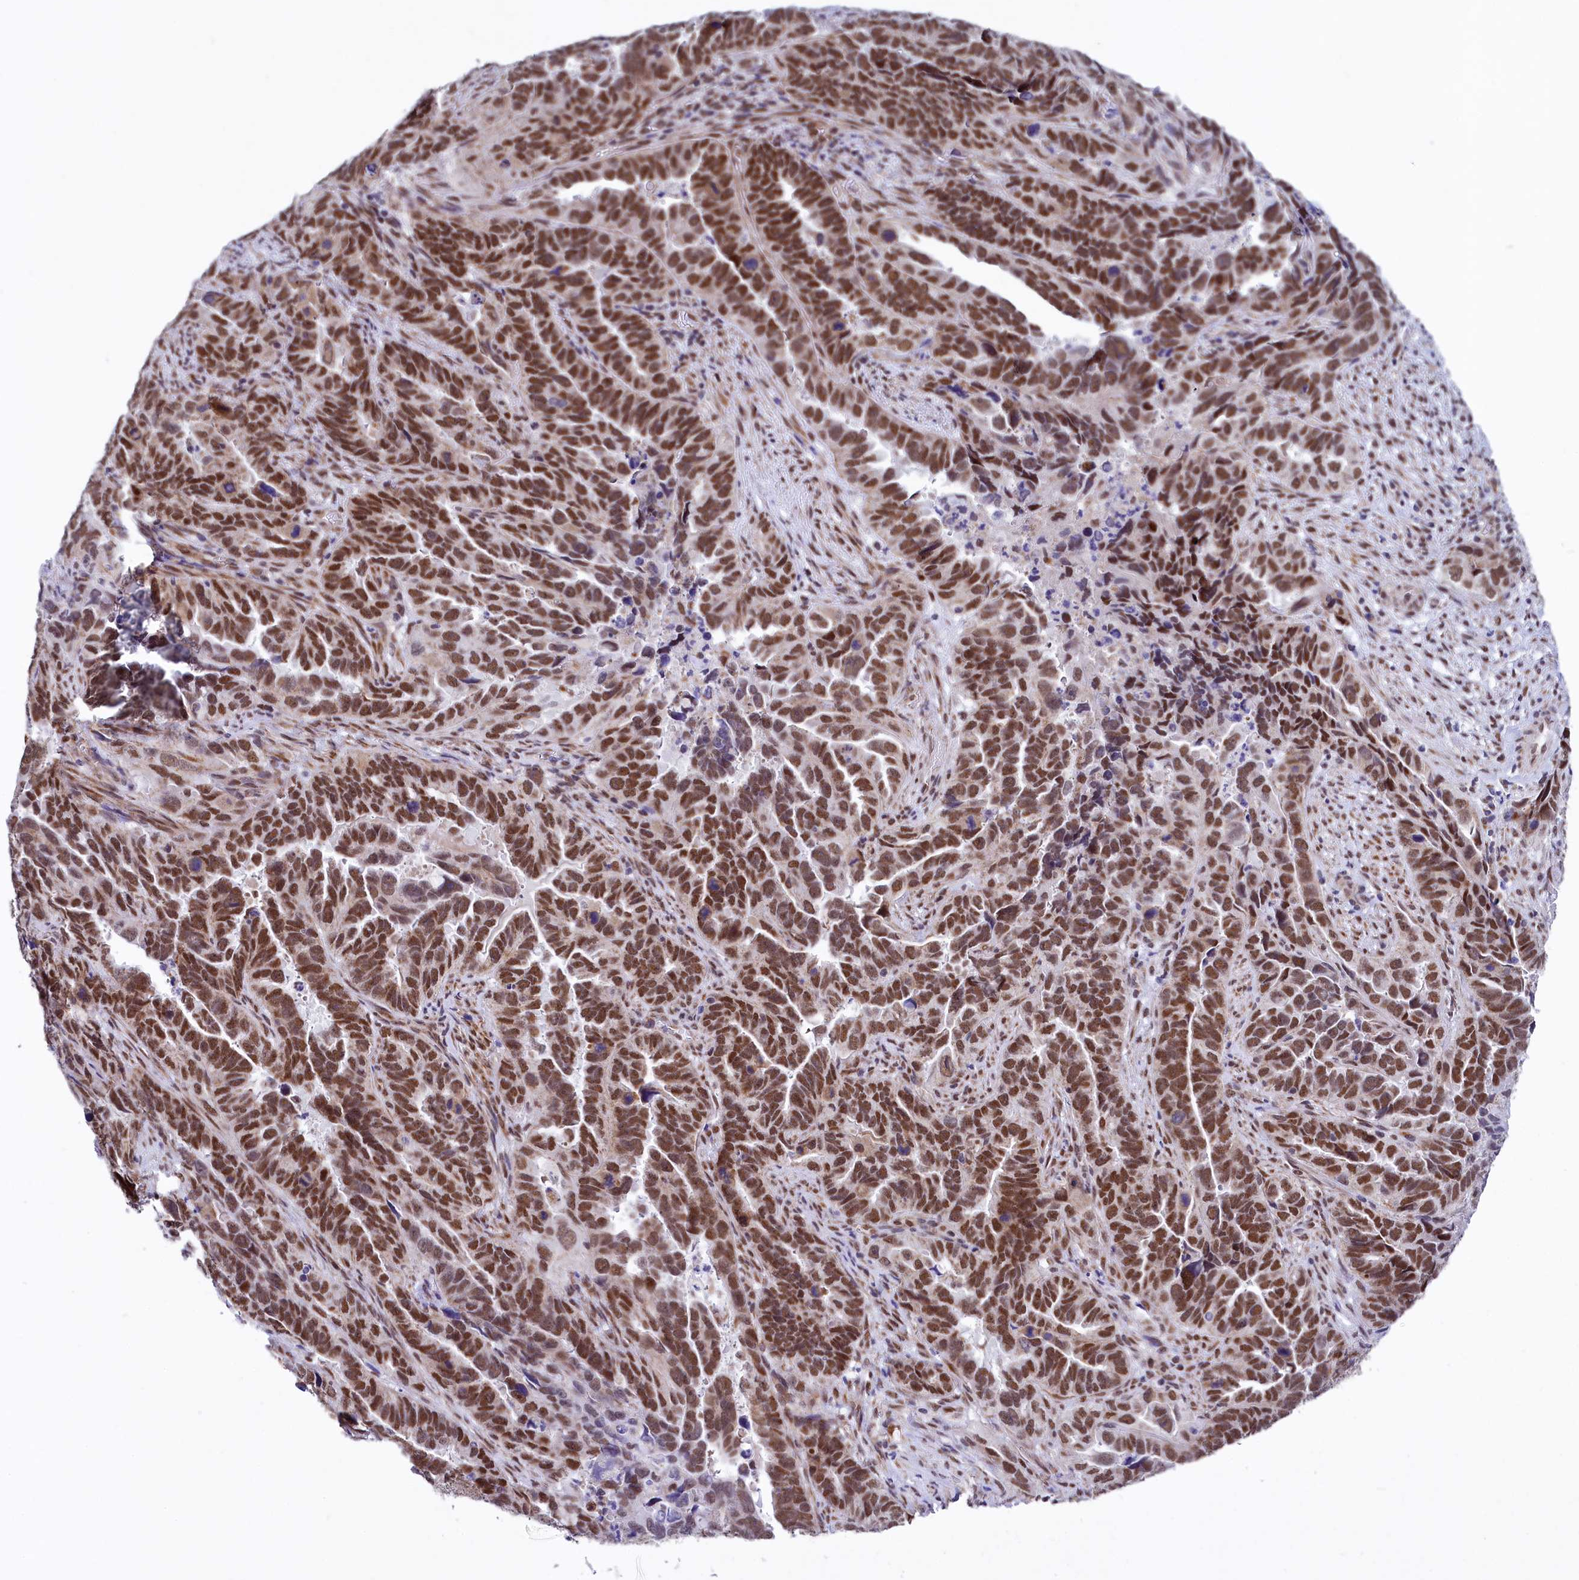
{"staining": {"intensity": "moderate", "quantity": ">75%", "location": "nuclear"}, "tissue": "endometrial cancer", "cell_type": "Tumor cells", "image_type": "cancer", "snomed": [{"axis": "morphology", "description": "Adenocarcinoma, NOS"}, {"axis": "topography", "description": "Endometrium"}], "caption": "Adenocarcinoma (endometrial) was stained to show a protein in brown. There is medium levels of moderate nuclear positivity in approximately >75% of tumor cells. (brown staining indicates protein expression, while blue staining denotes nuclei).", "gene": "MORN3", "patient": {"sex": "female", "age": 65}}